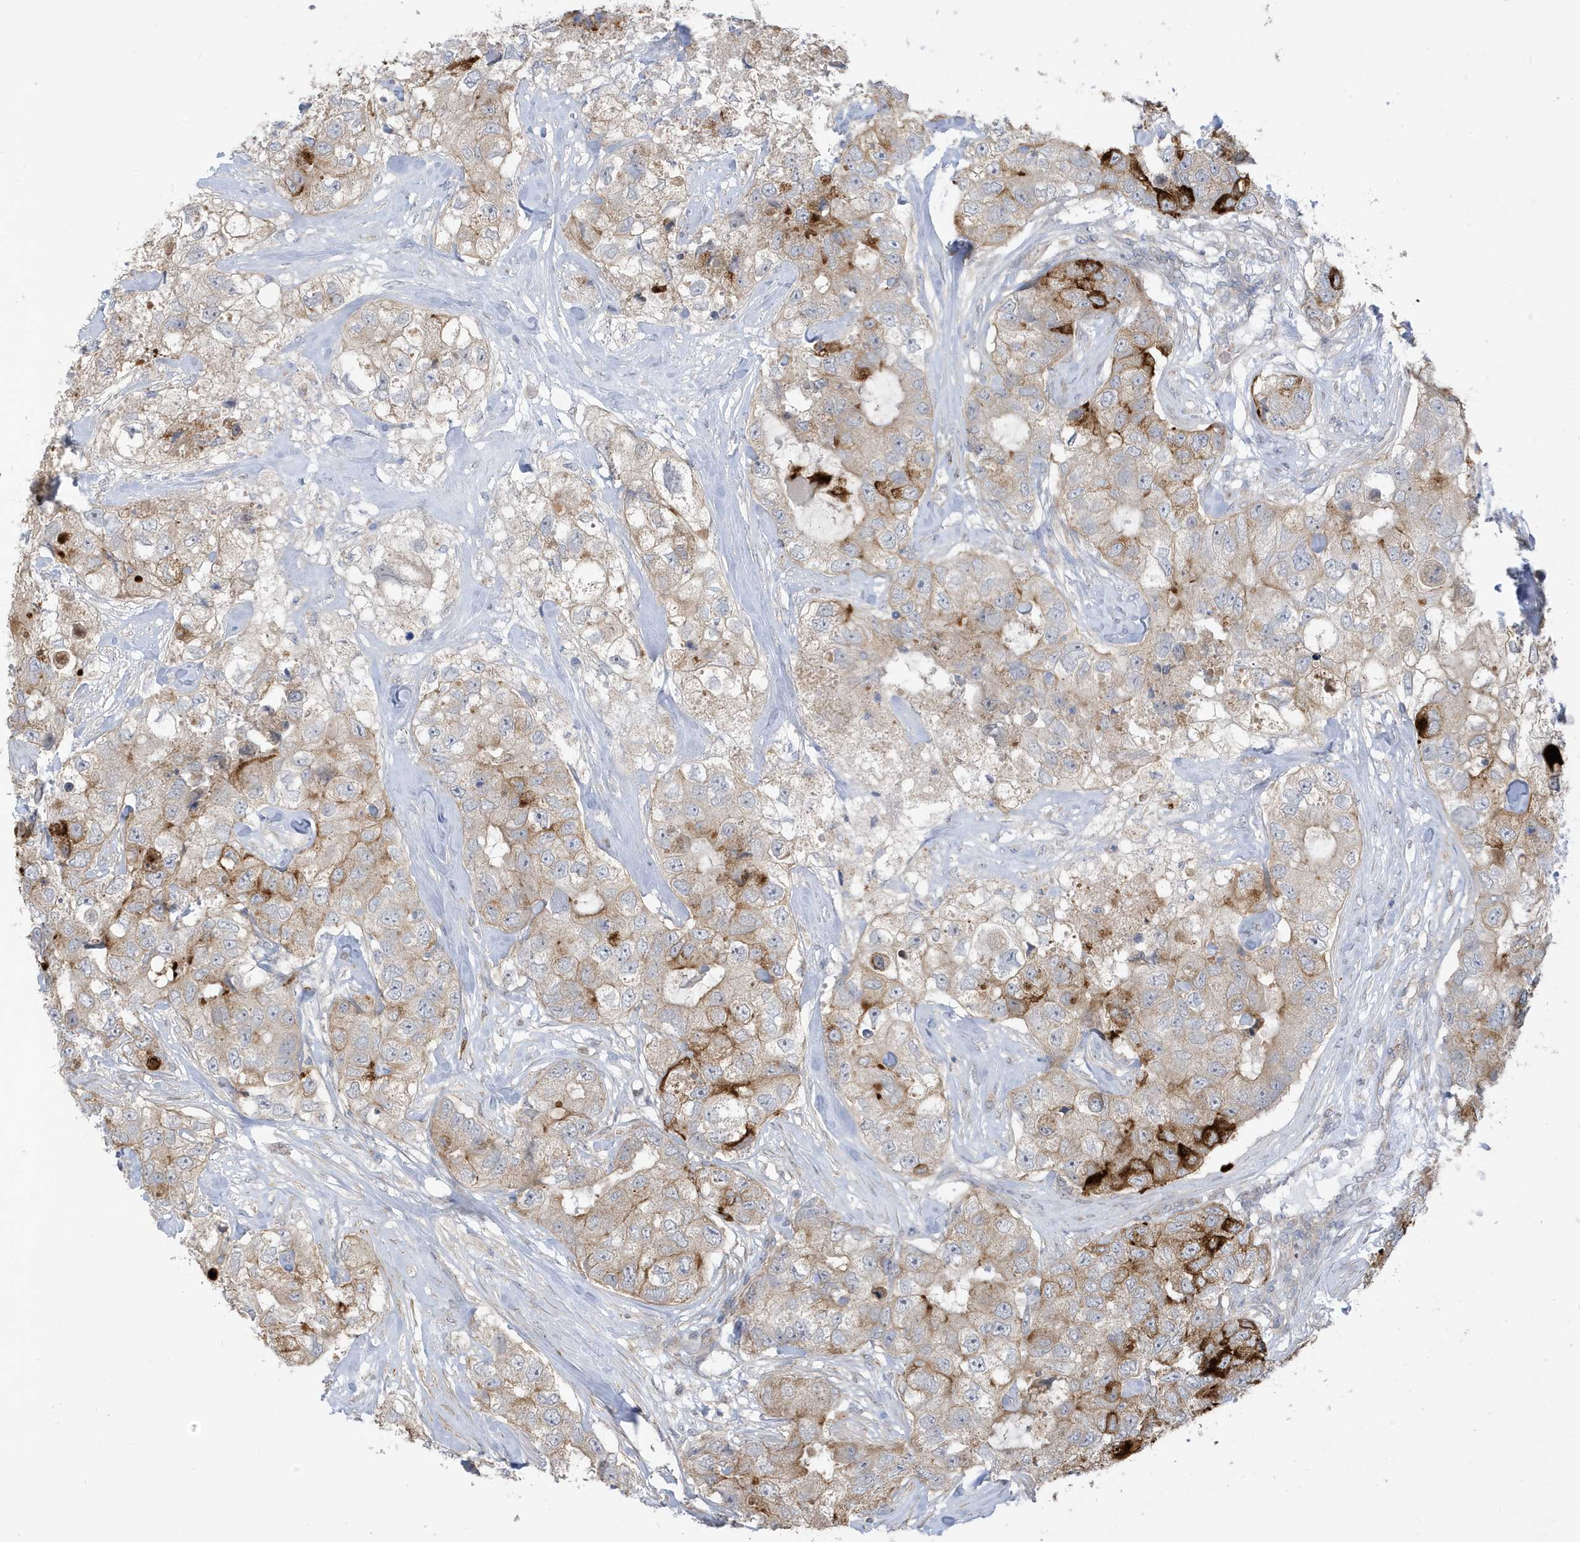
{"staining": {"intensity": "strong", "quantity": "<25%", "location": "cytoplasmic/membranous"}, "tissue": "breast cancer", "cell_type": "Tumor cells", "image_type": "cancer", "snomed": [{"axis": "morphology", "description": "Duct carcinoma"}, {"axis": "topography", "description": "Breast"}], "caption": "Immunohistochemical staining of human breast infiltrating ductal carcinoma reveals medium levels of strong cytoplasmic/membranous protein staining in about <25% of tumor cells. (IHC, brightfield microscopy, high magnification).", "gene": "ATP13A5", "patient": {"sex": "female", "age": 62}}